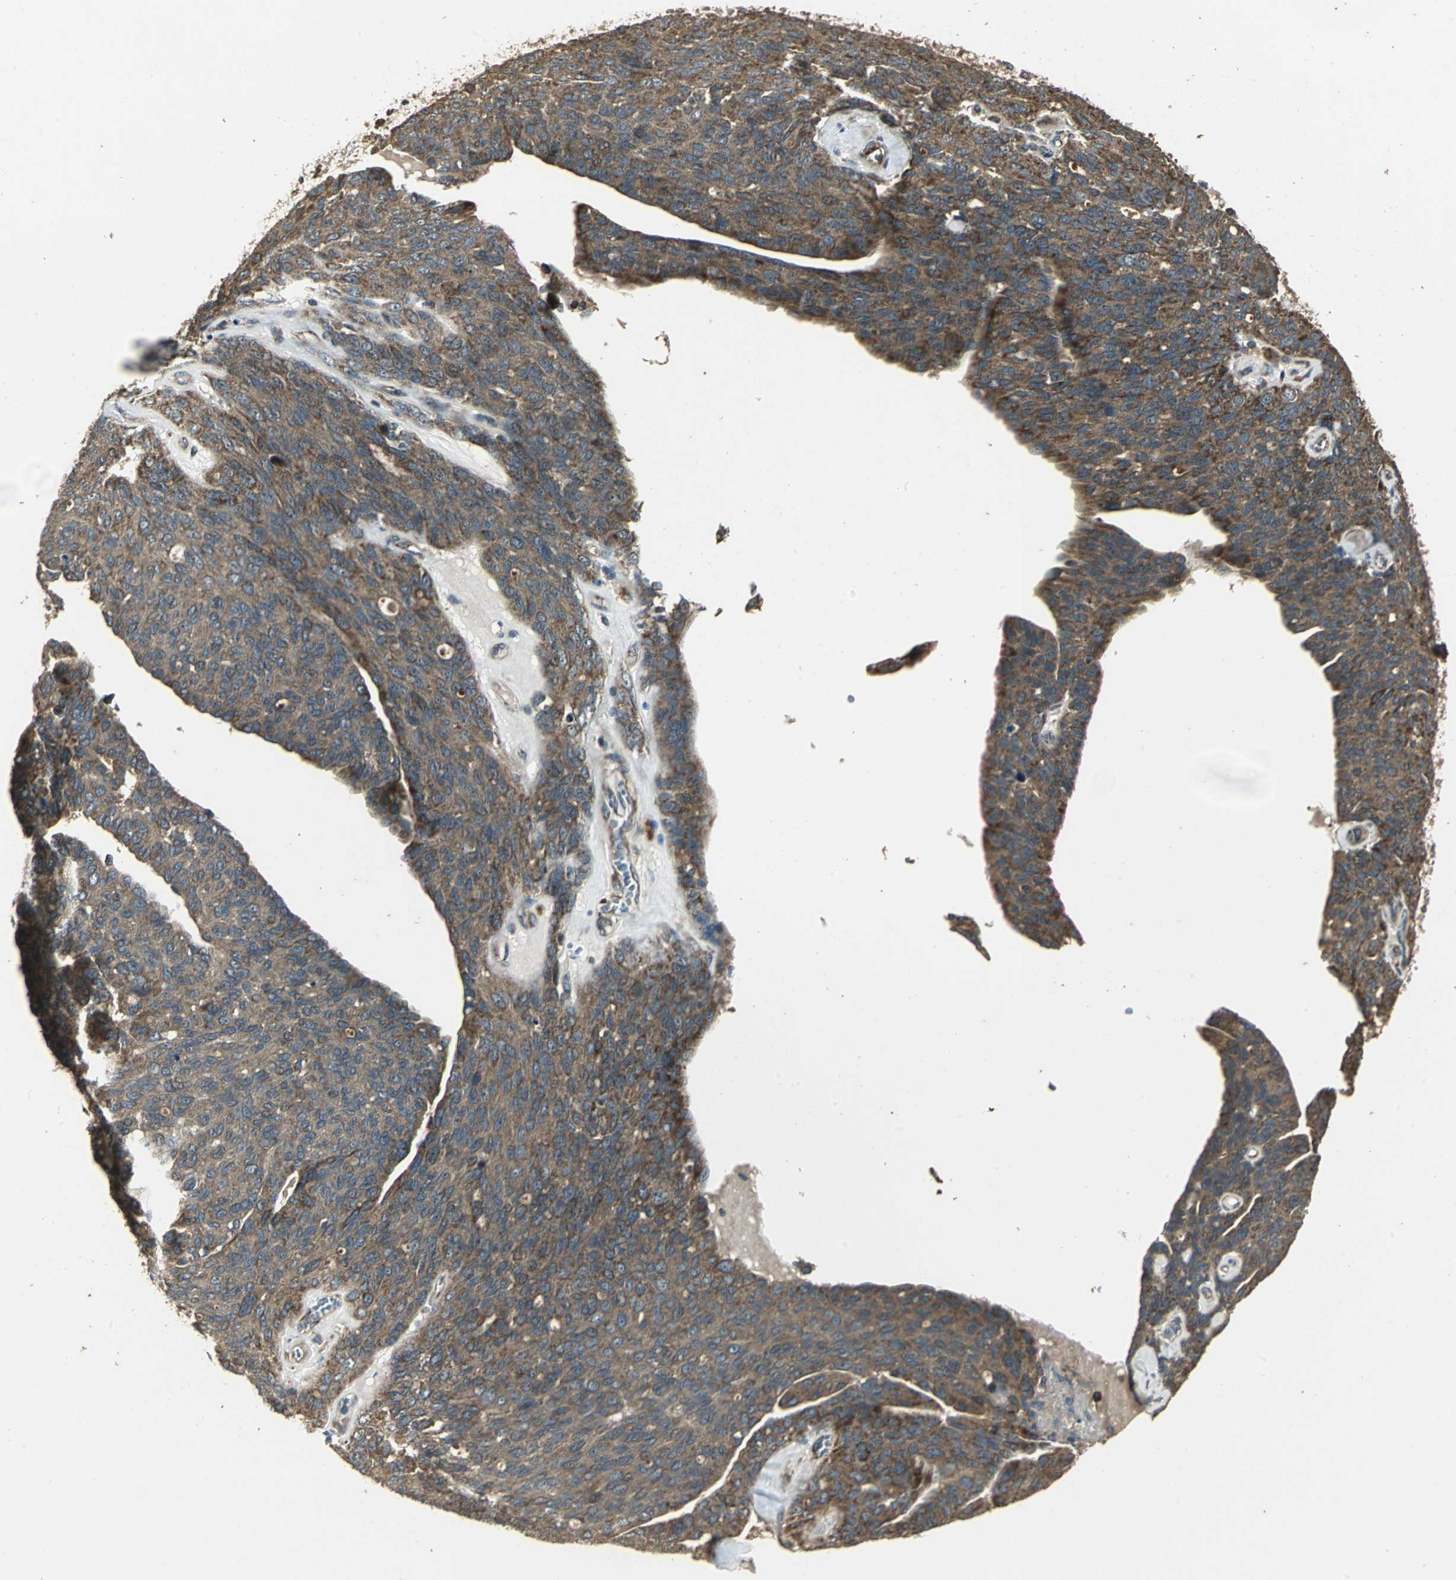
{"staining": {"intensity": "strong", "quantity": ">75%", "location": "cytoplasmic/membranous"}, "tissue": "ovarian cancer", "cell_type": "Tumor cells", "image_type": "cancer", "snomed": [{"axis": "morphology", "description": "Carcinoma, endometroid"}, {"axis": "topography", "description": "Ovary"}], "caption": "Brown immunohistochemical staining in human endometroid carcinoma (ovarian) shows strong cytoplasmic/membranous staining in about >75% of tumor cells.", "gene": "KANK1", "patient": {"sex": "female", "age": 60}}